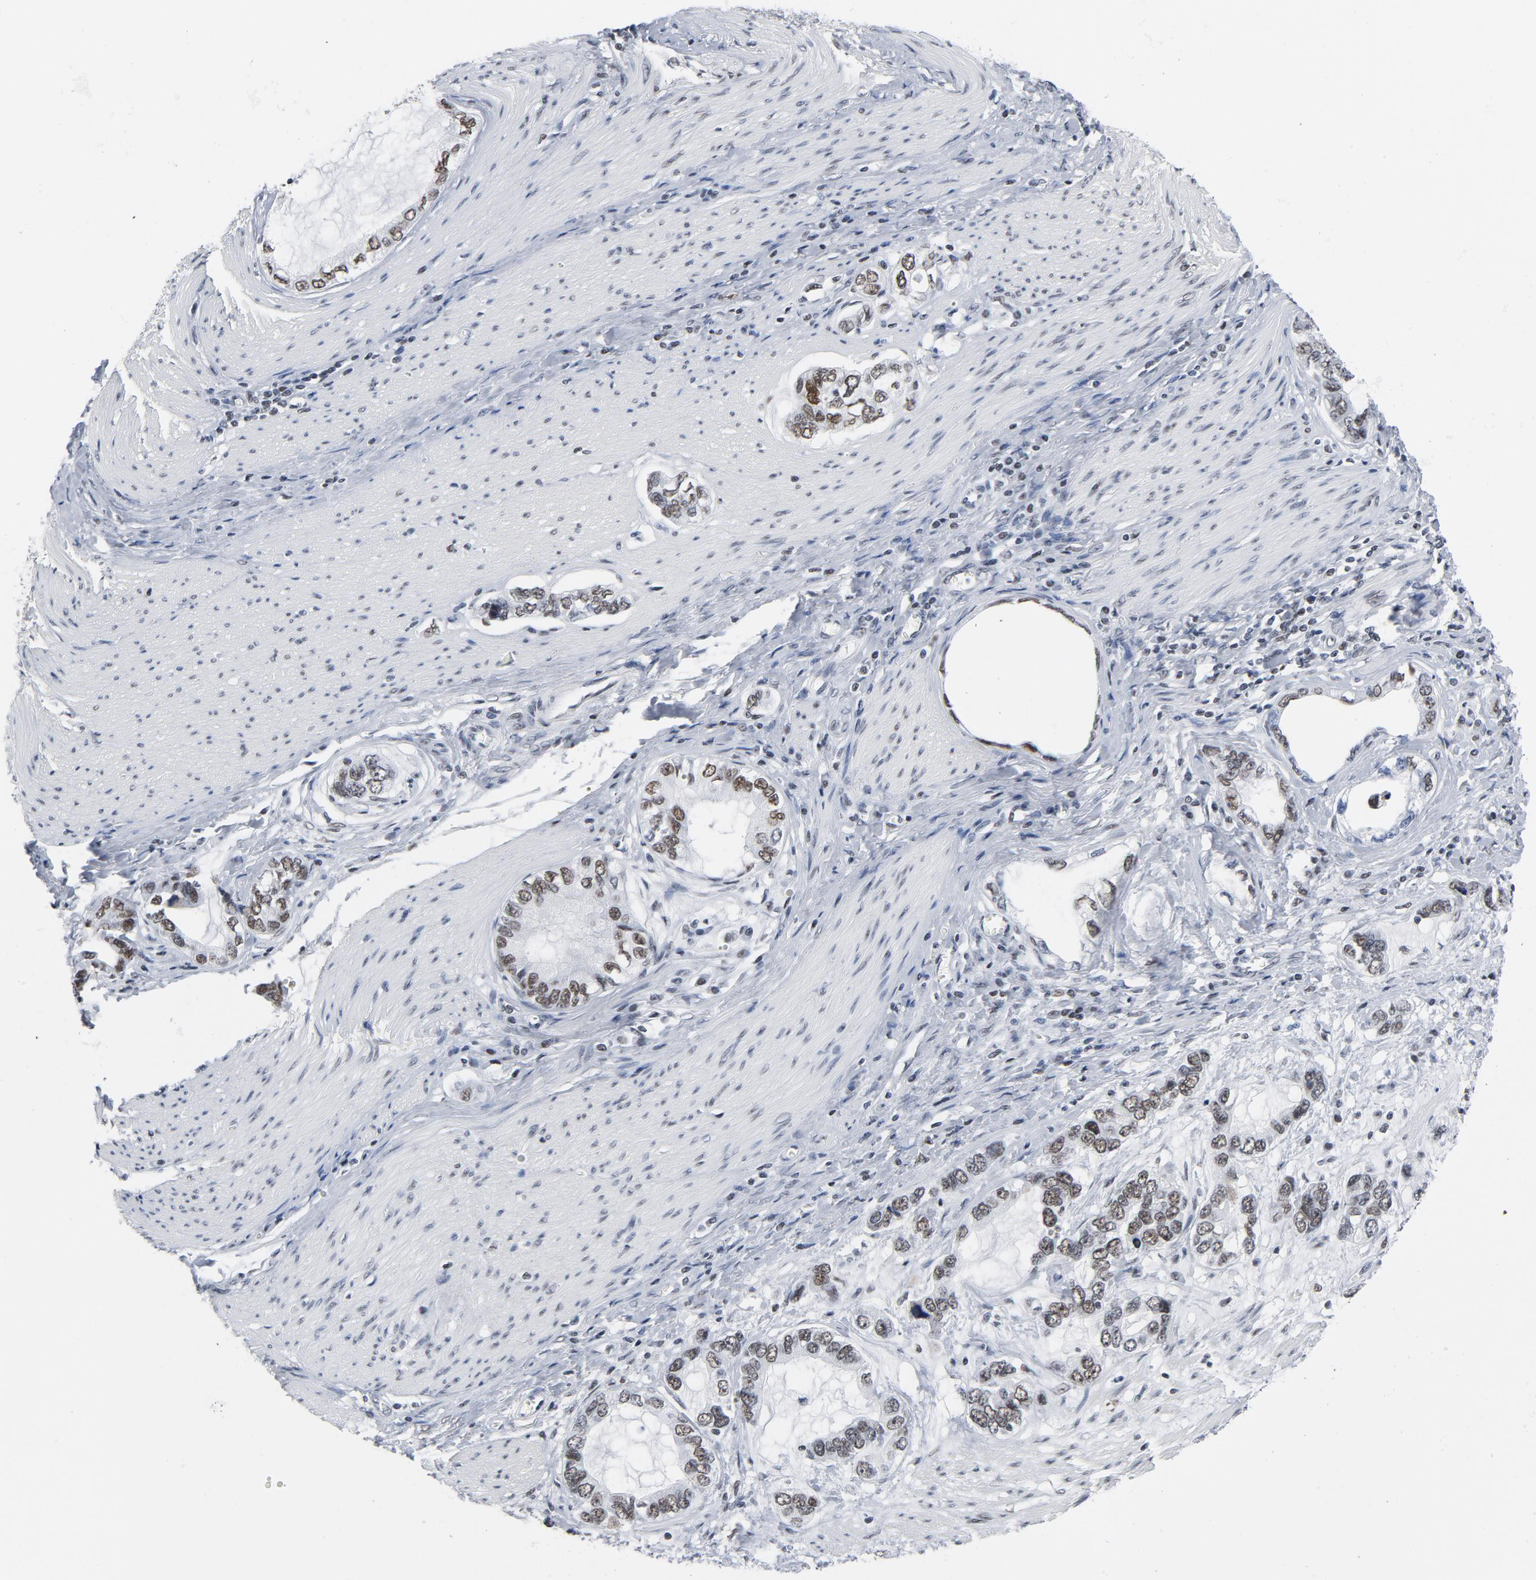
{"staining": {"intensity": "strong", "quantity": ">75%", "location": "nuclear"}, "tissue": "stomach cancer", "cell_type": "Tumor cells", "image_type": "cancer", "snomed": [{"axis": "morphology", "description": "Adenocarcinoma, NOS"}, {"axis": "topography", "description": "Stomach, lower"}], "caption": "The histopathology image shows immunohistochemical staining of adenocarcinoma (stomach). There is strong nuclear positivity is appreciated in about >75% of tumor cells.", "gene": "CSTF2", "patient": {"sex": "female", "age": 93}}